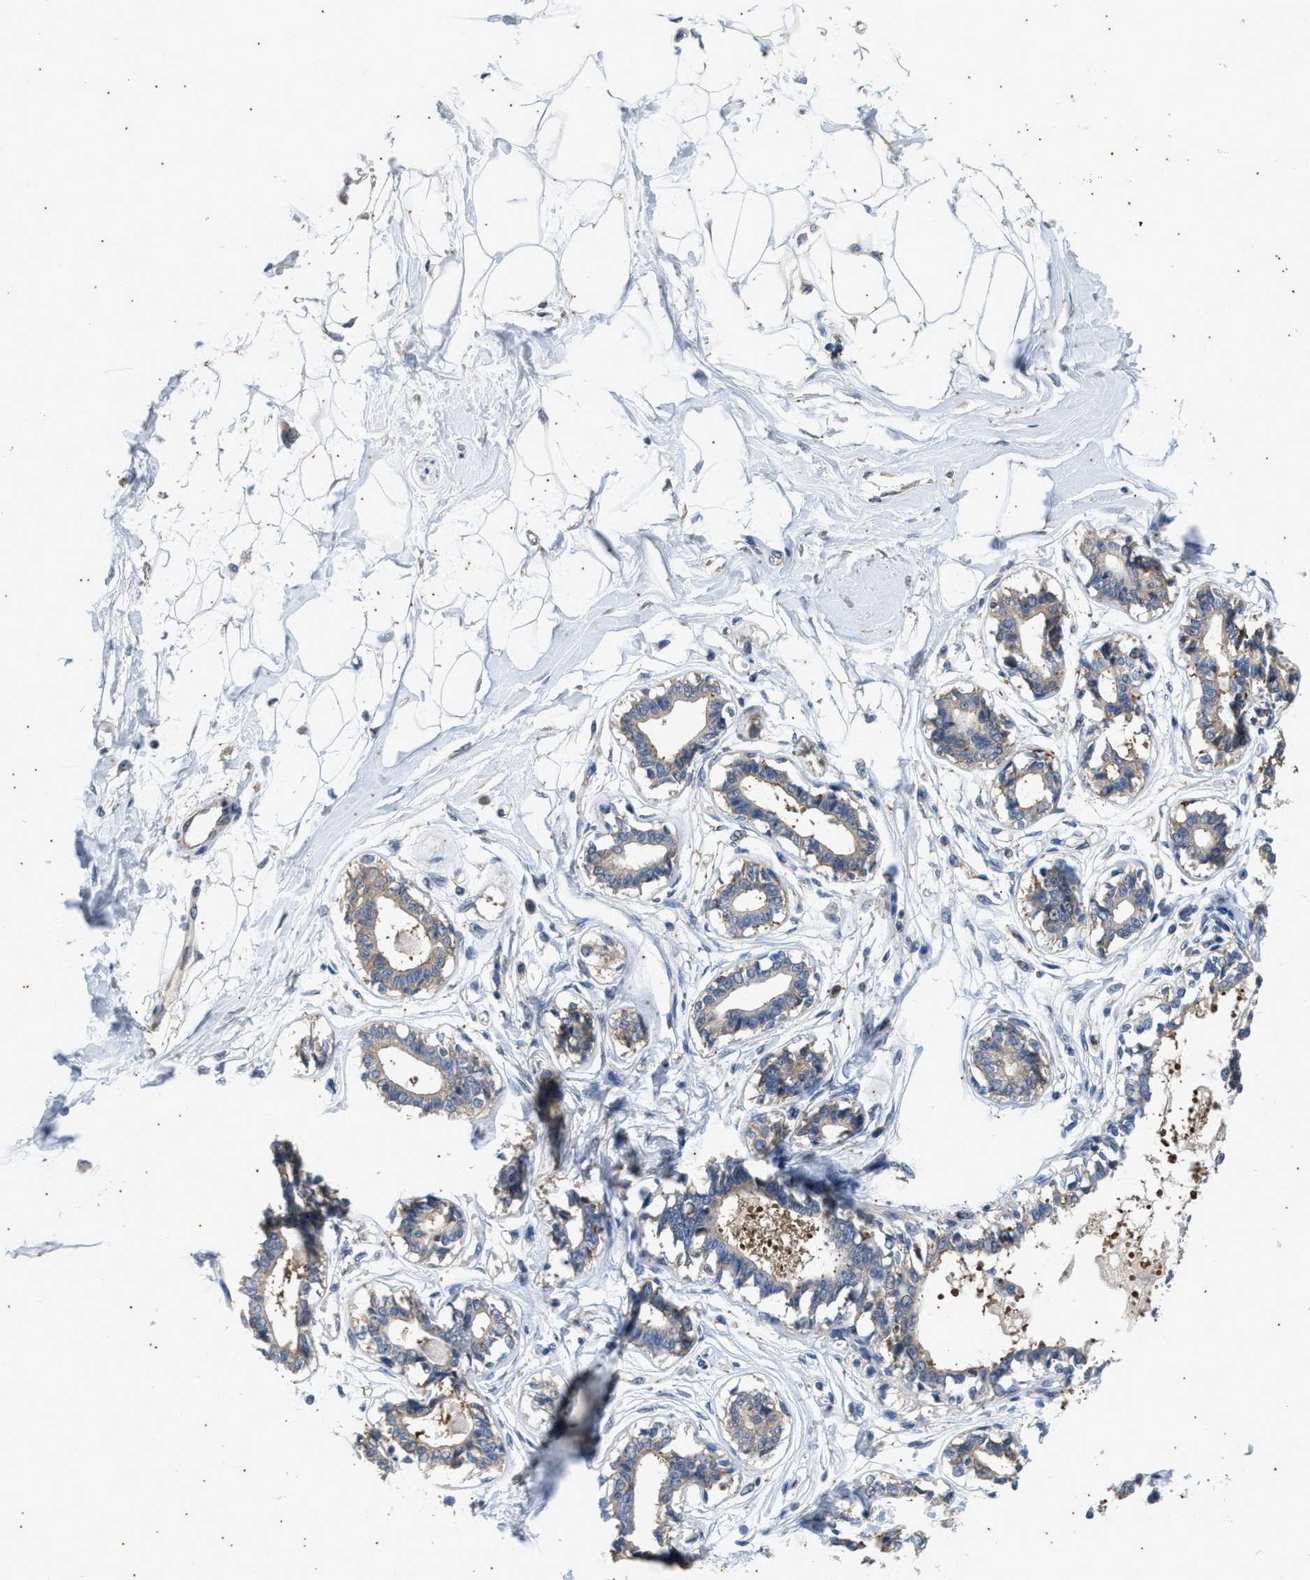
{"staining": {"intensity": "negative", "quantity": "none", "location": "none"}, "tissue": "breast", "cell_type": "Adipocytes", "image_type": "normal", "snomed": [{"axis": "morphology", "description": "Normal tissue, NOS"}, {"axis": "topography", "description": "Breast"}], "caption": "The immunohistochemistry image has no significant expression in adipocytes of breast.", "gene": "COX19", "patient": {"sex": "female", "age": 45}}